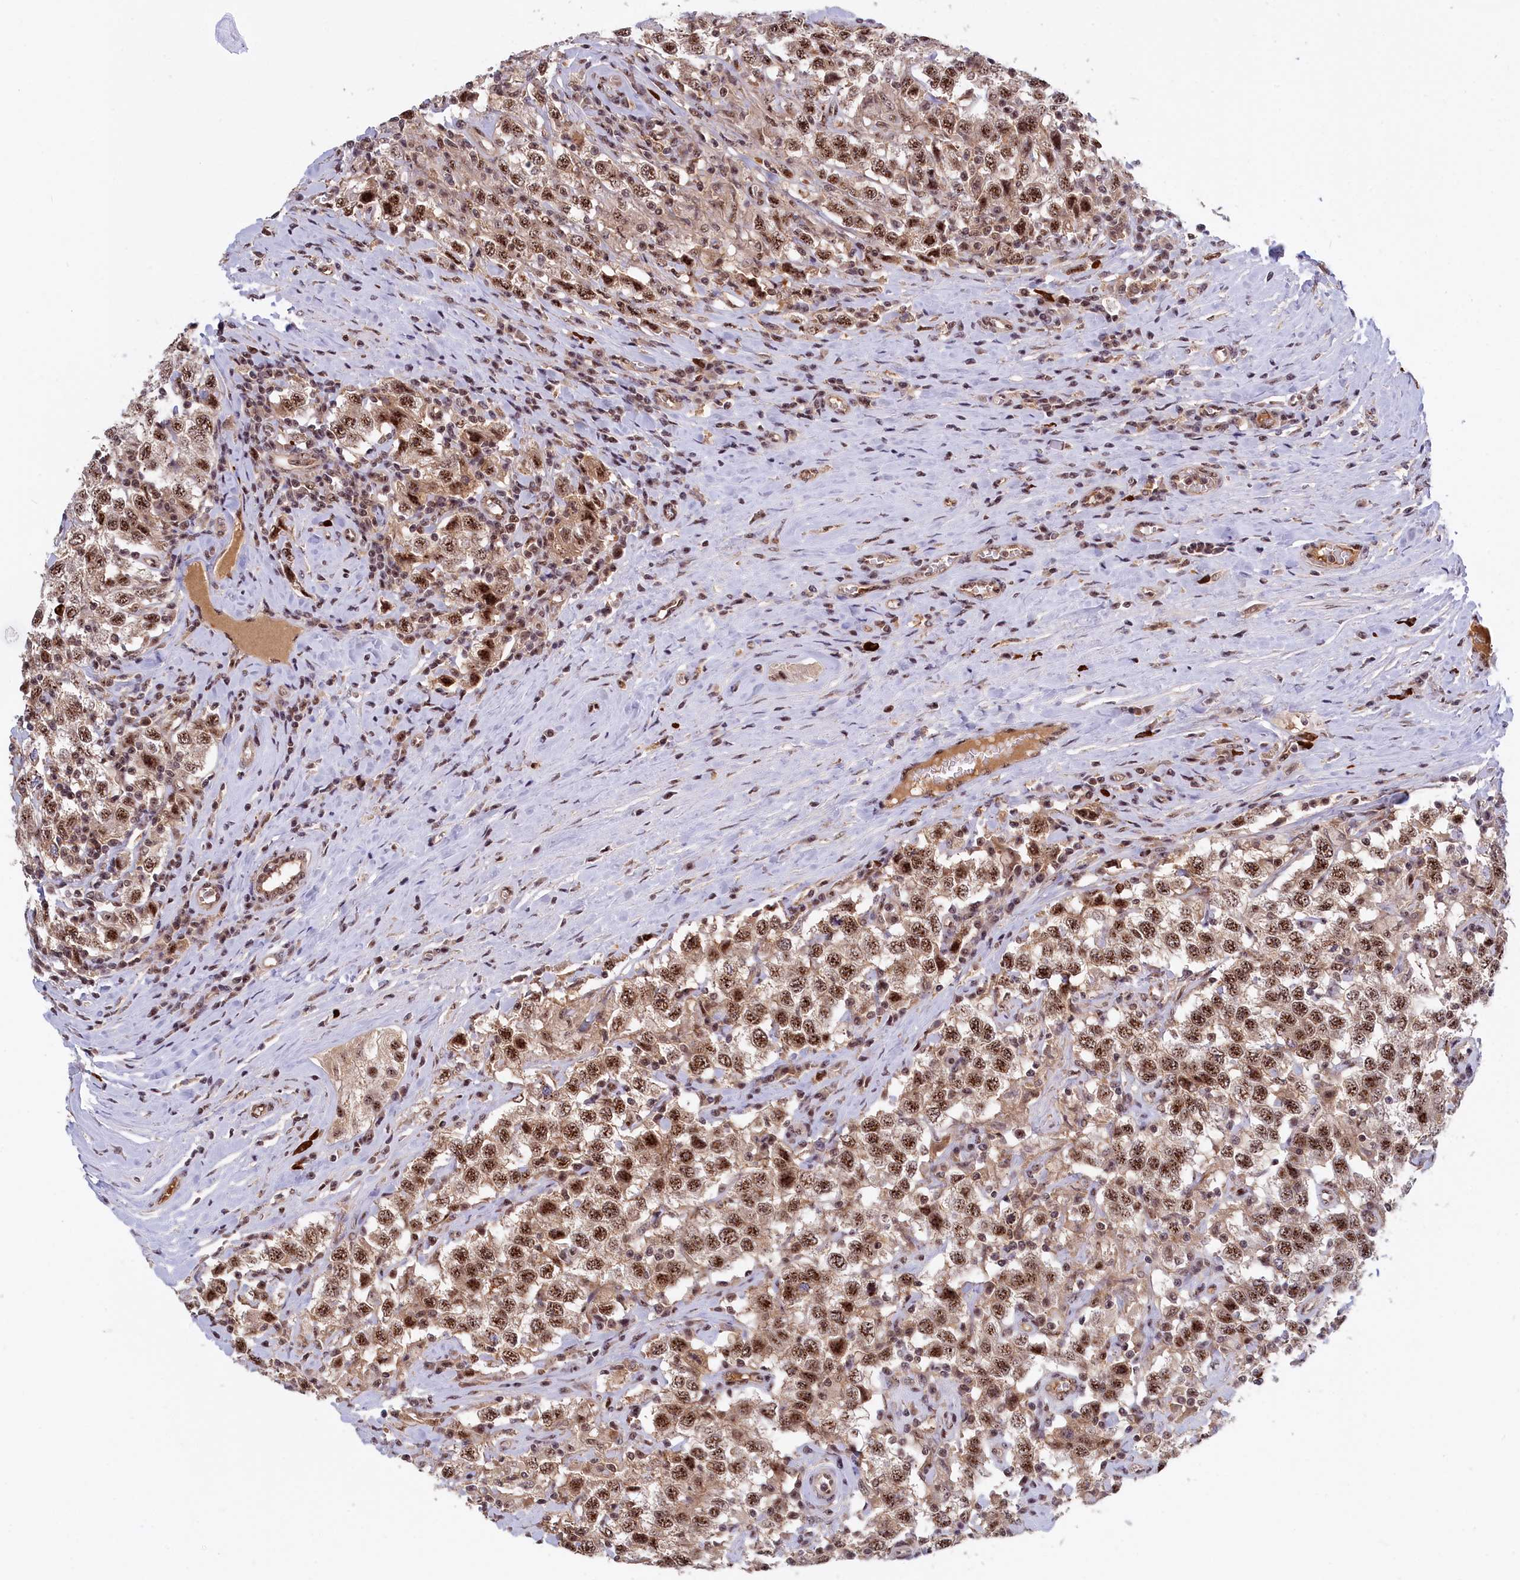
{"staining": {"intensity": "moderate", "quantity": ">75%", "location": "nuclear"}, "tissue": "testis cancer", "cell_type": "Tumor cells", "image_type": "cancer", "snomed": [{"axis": "morphology", "description": "Seminoma, NOS"}, {"axis": "topography", "description": "Testis"}], "caption": "This image exhibits immunohistochemistry (IHC) staining of human testis cancer, with medium moderate nuclear expression in about >75% of tumor cells.", "gene": "TAB1", "patient": {"sex": "male", "age": 41}}